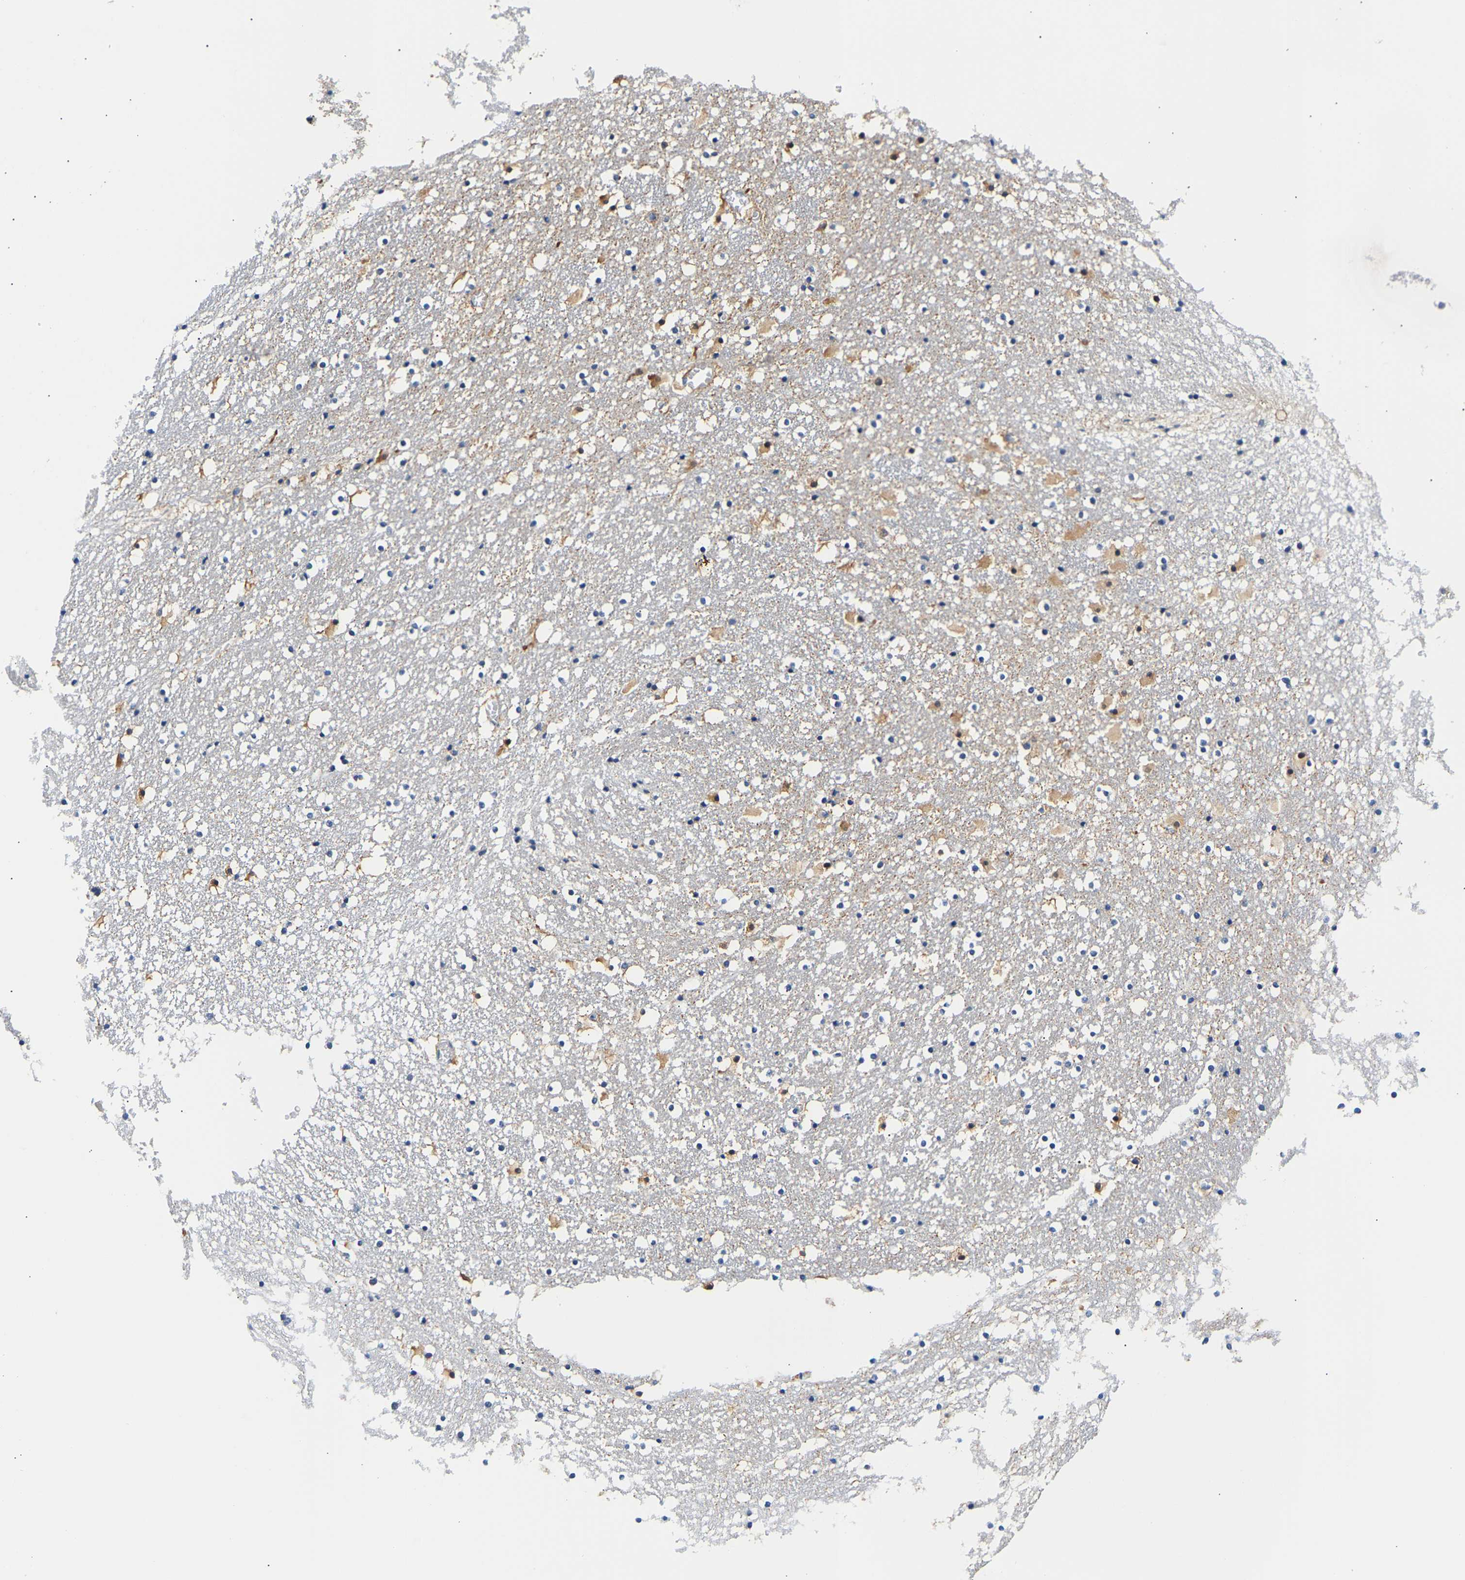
{"staining": {"intensity": "moderate", "quantity": "<25%", "location": "cytoplasmic/membranous"}, "tissue": "caudate", "cell_type": "Glial cells", "image_type": "normal", "snomed": [{"axis": "morphology", "description": "Normal tissue, NOS"}, {"axis": "topography", "description": "Lateral ventricle wall"}], "caption": "Unremarkable caudate was stained to show a protein in brown. There is low levels of moderate cytoplasmic/membranous staining in about <25% of glial cells.", "gene": "UCHL3", "patient": {"sex": "male", "age": 45}}